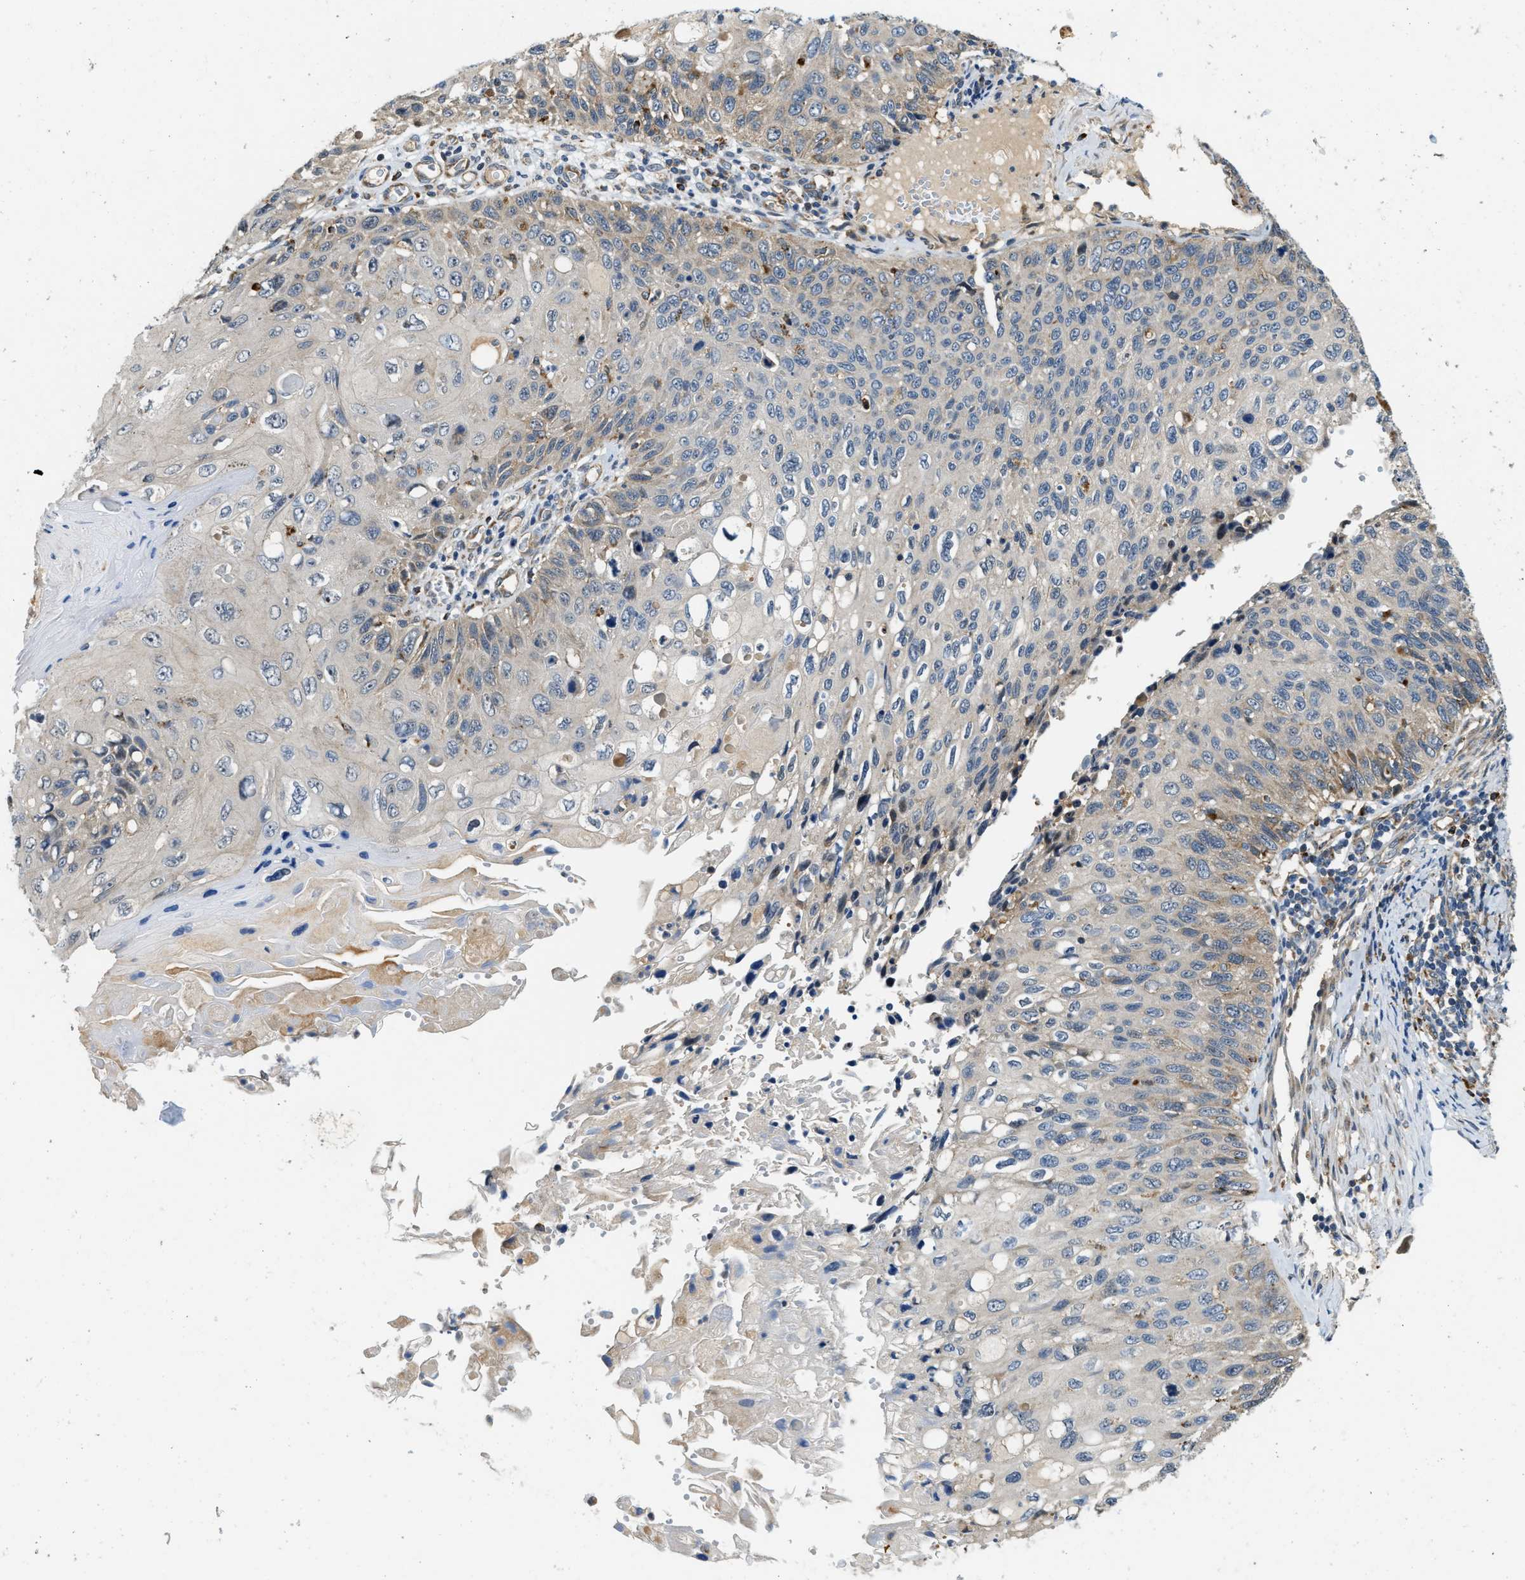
{"staining": {"intensity": "moderate", "quantity": "<25%", "location": "cytoplasmic/membranous"}, "tissue": "cervical cancer", "cell_type": "Tumor cells", "image_type": "cancer", "snomed": [{"axis": "morphology", "description": "Squamous cell carcinoma, NOS"}, {"axis": "topography", "description": "Cervix"}], "caption": "Human squamous cell carcinoma (cervical) stained for a protein (brown) demonstrates moderate cytoplasmic/membranous positive positivity in approximately <25% of tumor cells.", "gene": "STARD3NL", "patient": {"sex": "female", "age": 70}}